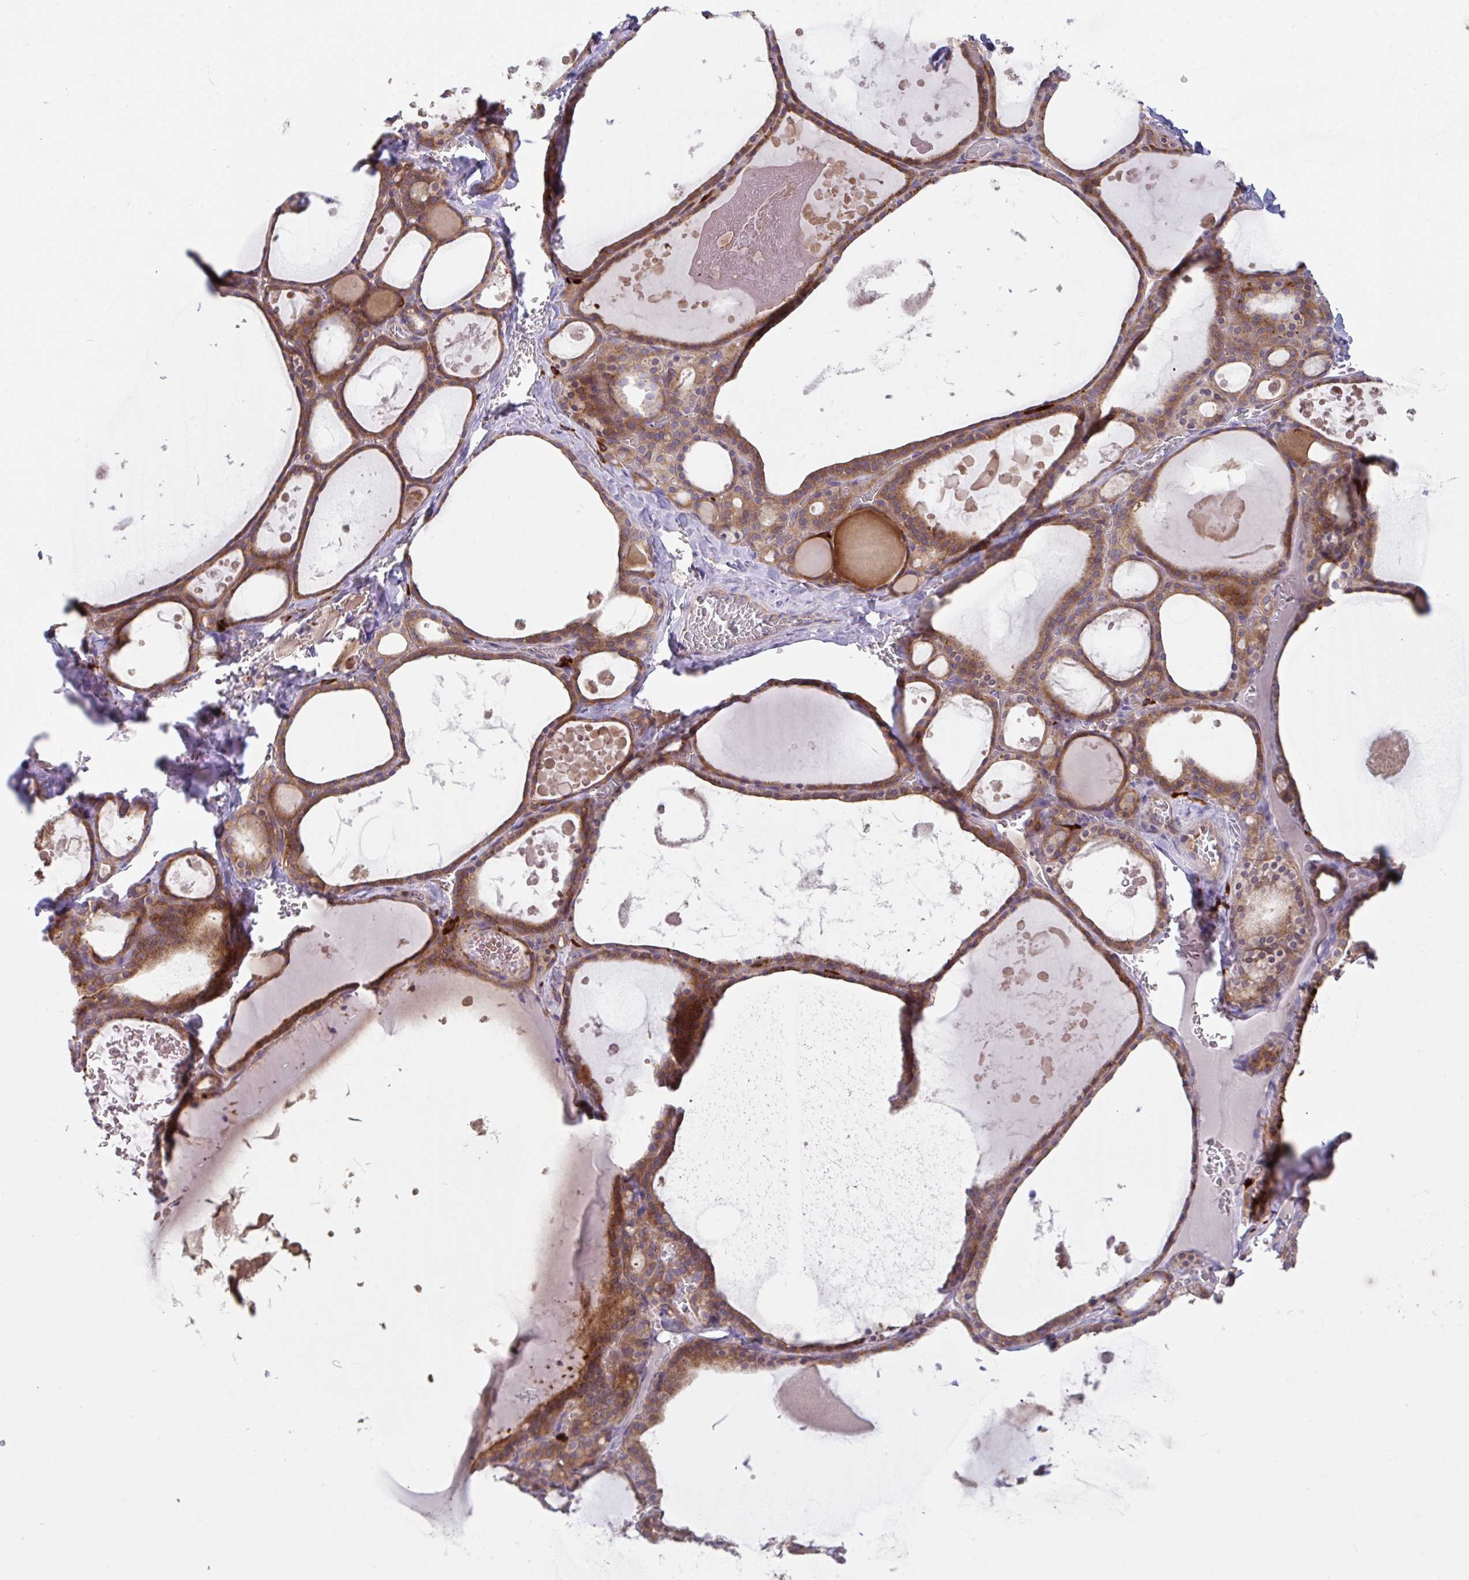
{"staining": {"intensity": "moderate", "quantity": ">75%", "location": "cytoplasmic/membranous"}, "tissue": "thyroid gland", "cell_type": "Glandular cells", "image_type": "normal", "snomed": [{"axis": "morphology", "description": "Normal tissue, NOS"}, {"axis": "topography", "description": "Thyroid gland"}], "caption": "Immunohistochemistry image of benign thyroid gland stained for a protein (brown), which reveals medium levels of moderate cytoplasmic/membranous staining in approximately >75% of glandular cells.", "gene": "YARS2", "patient": {"sex": "male", "age": 56}}